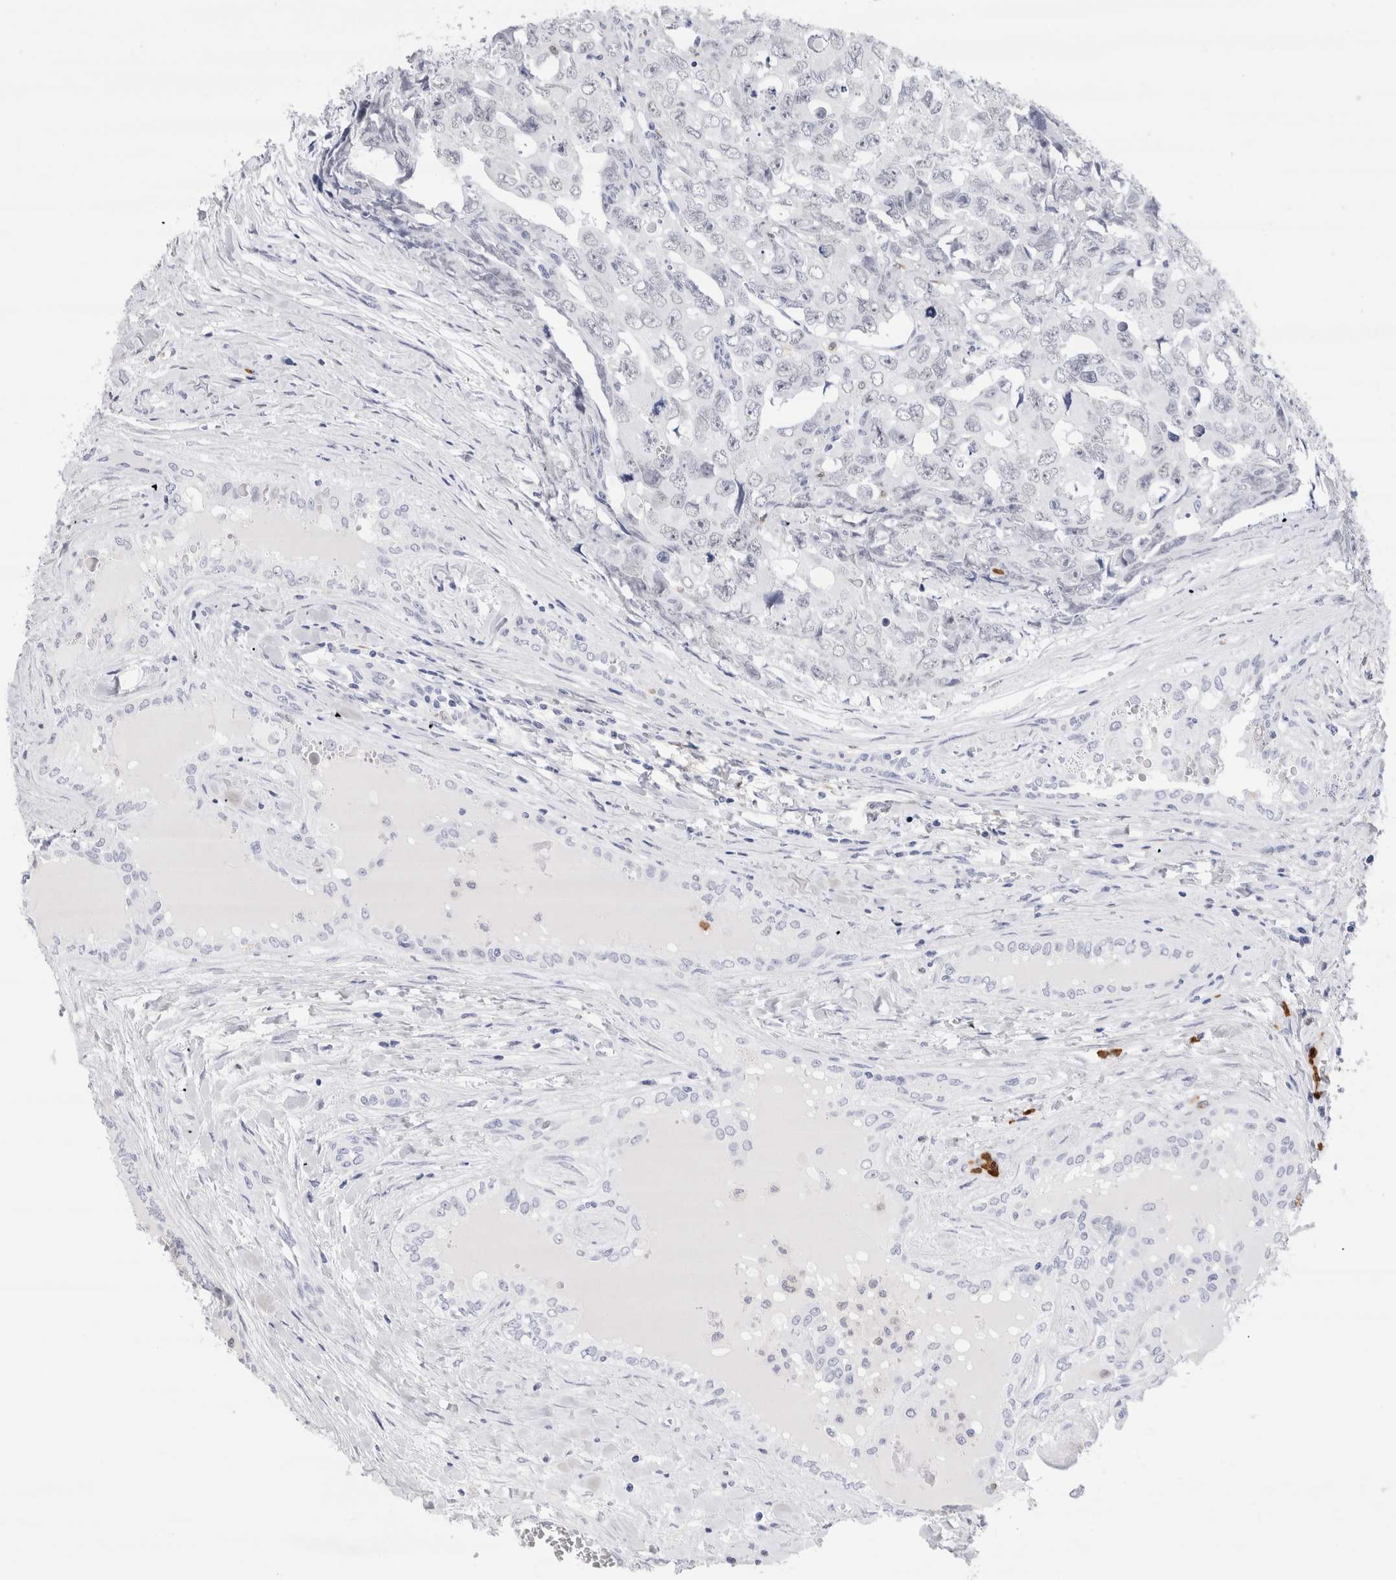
{"staining": {"intensity": "negative", "quantity": "none", "location": "none"}, "tissue": "testis cancer", "cell_type": "Tumor cells", "image_type": "cancer", "snomed": [{"axis": "morphology", "description": "Carcinoma, Embryonal, NOS"}, {"axis": "topography", "description": "Testis"}], "caption": "This is a photomicrograph of immunohistochemistry (IHC) staining of testis cancer (embryonal carcinoma), which shows no staining in tumor cells.", "gene": "SLC10A5", "patient": {"sex": "male", "age": 28}}